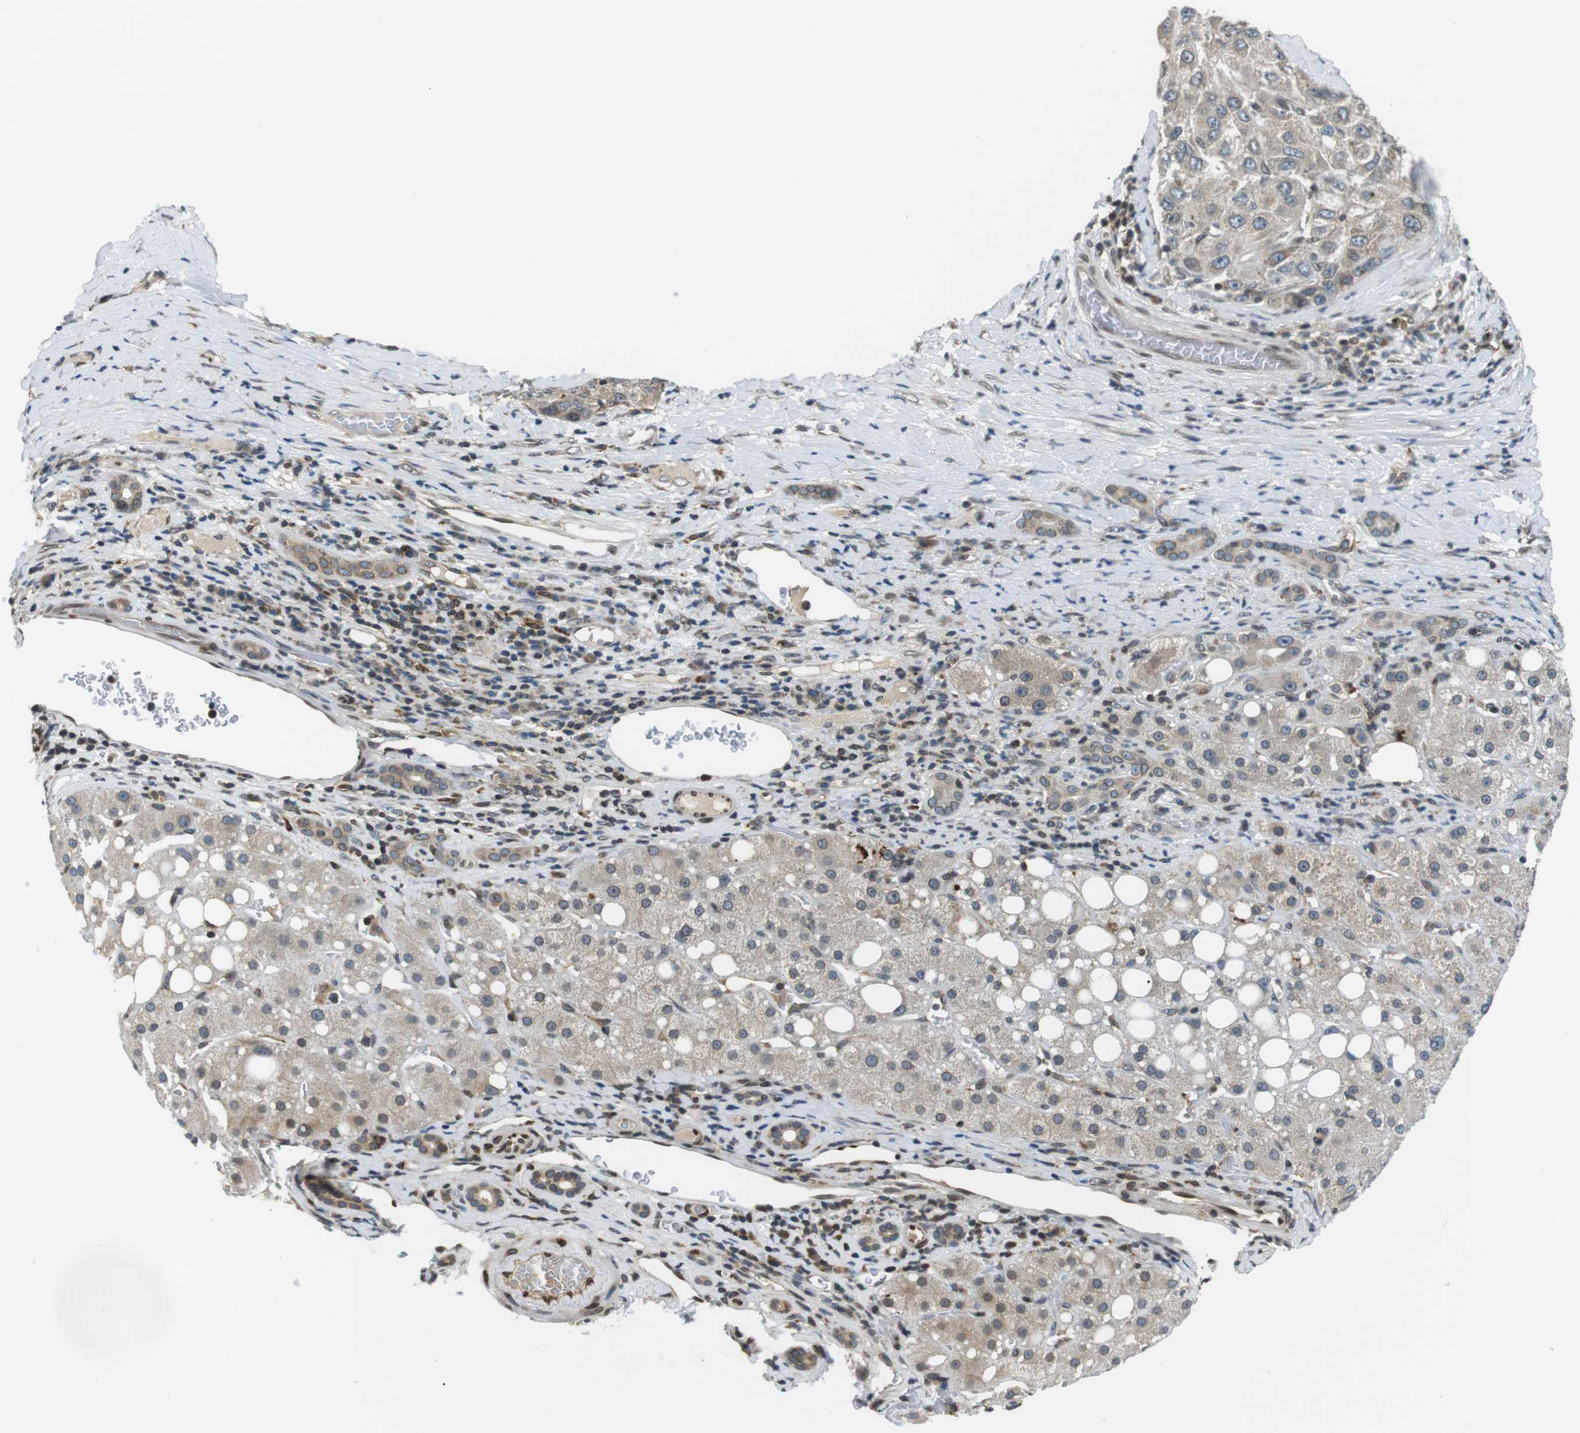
{"staining": {"intensity": "weak", "quantity": "<25%", "location": "cytoplasmic/membranous,nuclear"}, "tissue": "liver cancer", "cell_type": "Tumor cells", "image_type": "cancer", "snomed": [{"axis": "morphology", "description": "Carcinoma, Hepatocellular, NOS"}, {"axis": "topography", "description": "Liver"}], "caption": "High magnification brightfield microscopy of hepatocellular carcinoma (liver) stained with DAB (3,3'-diaminobenzidine) (brown) and counterstained with hematoxylin (blue): tumor cells show no significant expression.", "gene": "TMX4", "patient": {"sex": "male", "age": 80}}